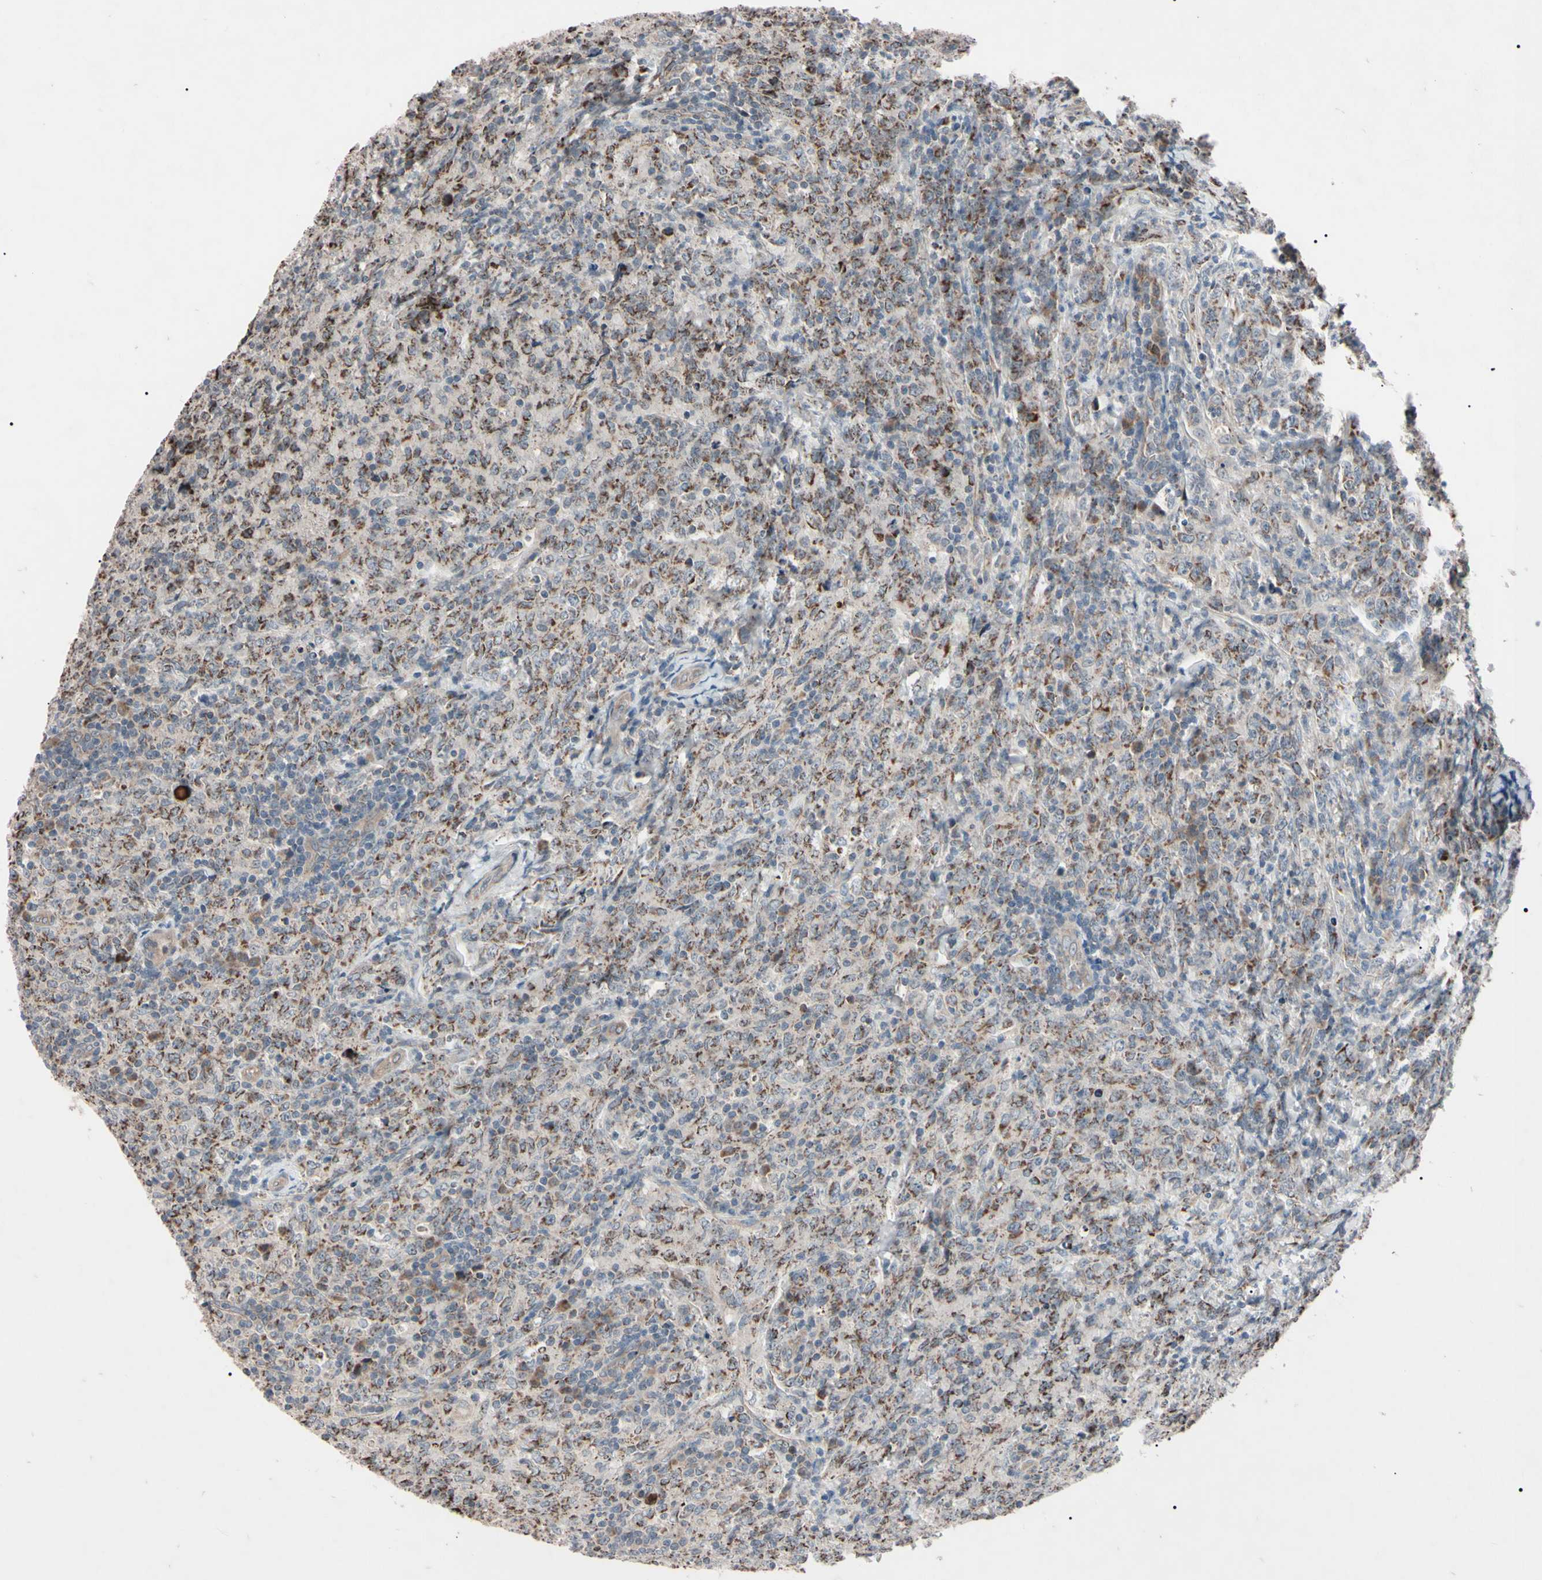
{"staining": {"intensity": "weak", "quantity": "25%-75%", "location": "cytoplasmic/membranous"}, "tissue": "lymphoma", "cell_type": "Tumor cells", "image_type": "cancer", "snomed": [{"axis": "morphology", "description": "Malignant lymphoma, non-Hodgkin's type, High grade"}, {"axis": "topography", "description": "Tonsil"}], "caption": "There is low levels of weak cytoplasmic/membranous staining in tumor cells of lymphoma, as demonstrated by immunohistochemical staining (brown color).", "gene": "TNFRSF1A", "patient": {"sex": "female", "age": 36}}